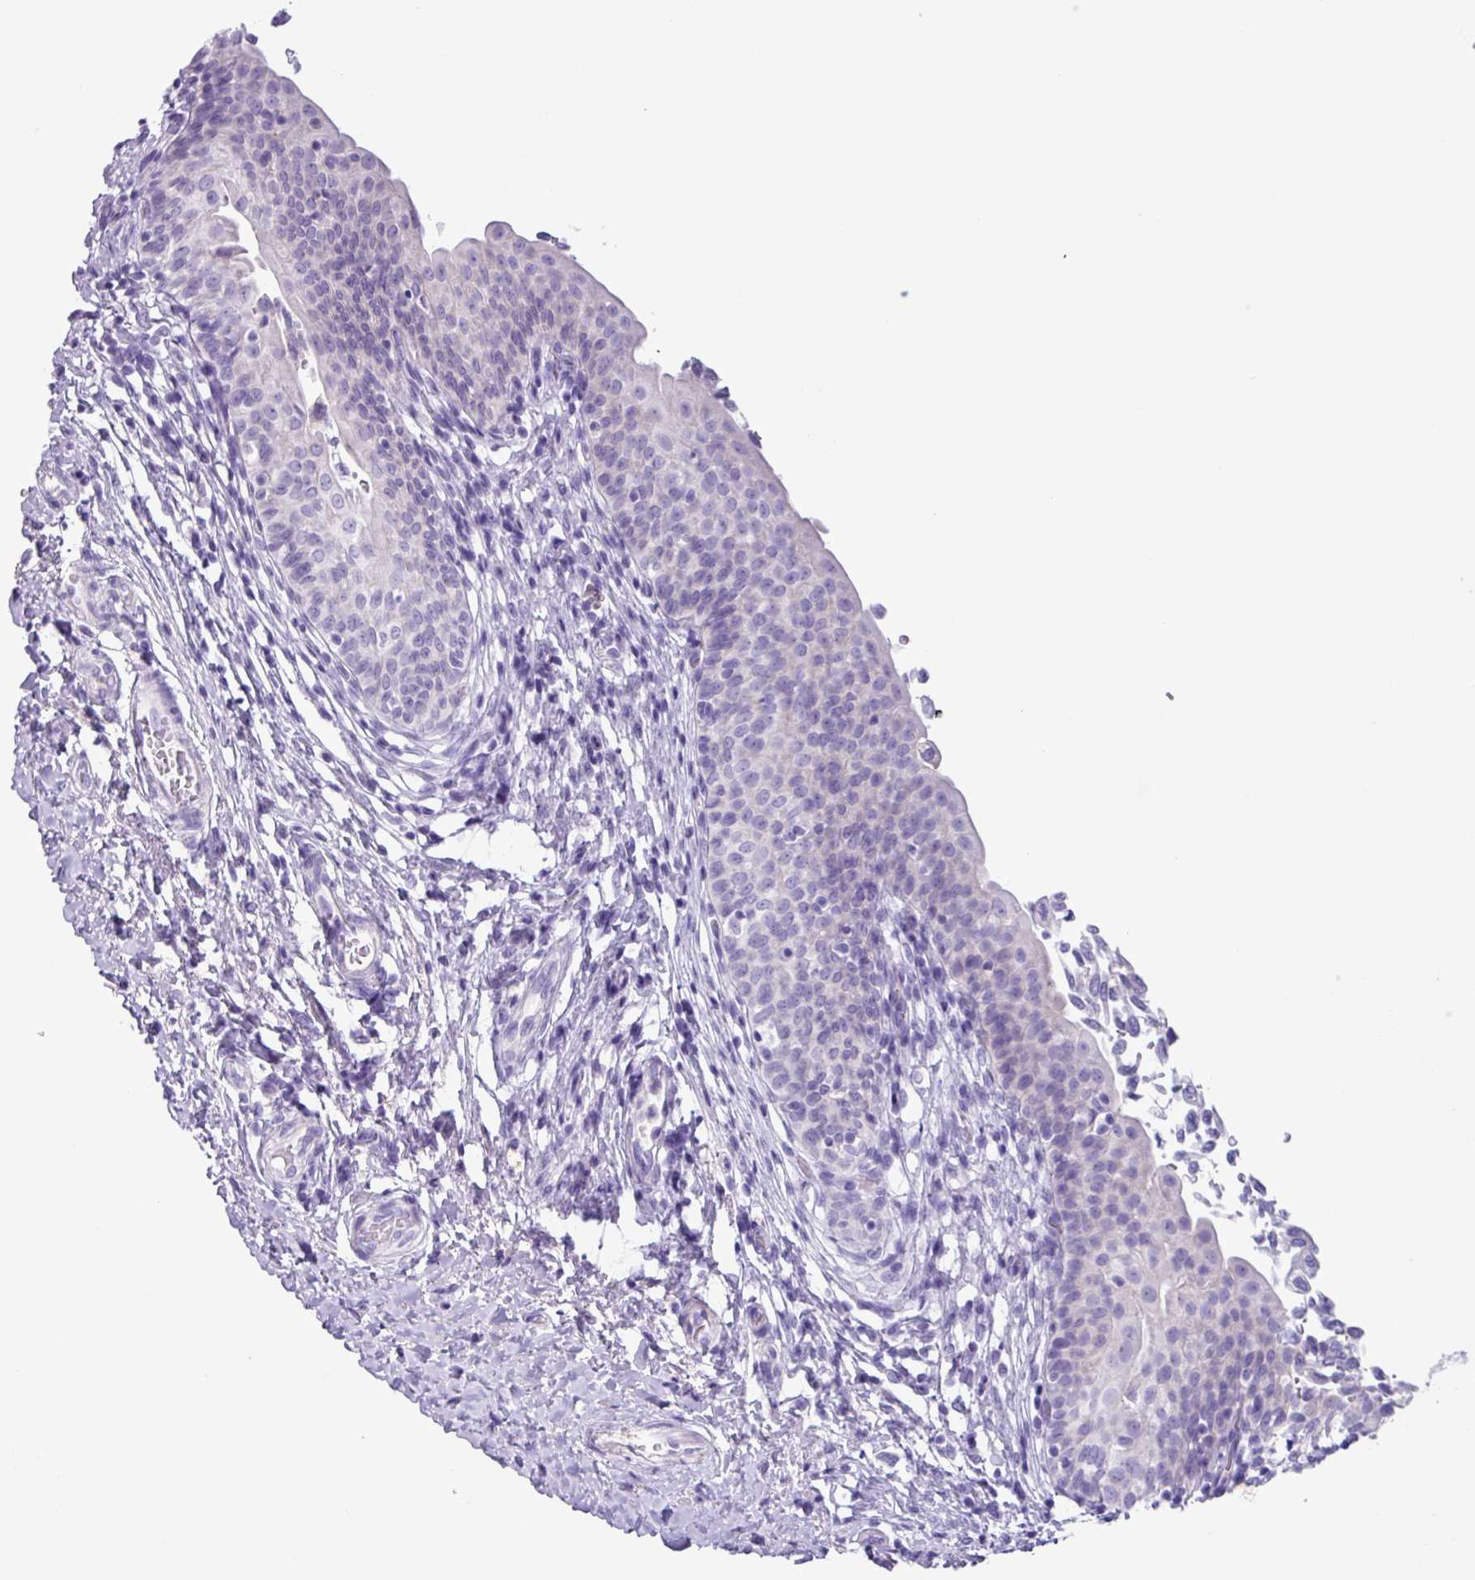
{"staining": {"intensity": "negative", "quantity": "none", "location": "none"}, "tissue": "urothelial cancer", "cell_type": "Tumor cells", "image_type": "cancer", "snomed": [{"axis": "morphology", "description": "Urothelial carcinoma, NOS"}, {"axis": "topography", "description": "Urinary bladder"}], "caption": "The image demonstrates no significant staining in tumor cells of transitional cell carcinoma.", "gene": "CYSTM1", "patient": {"sex": "male", "age": 59}}